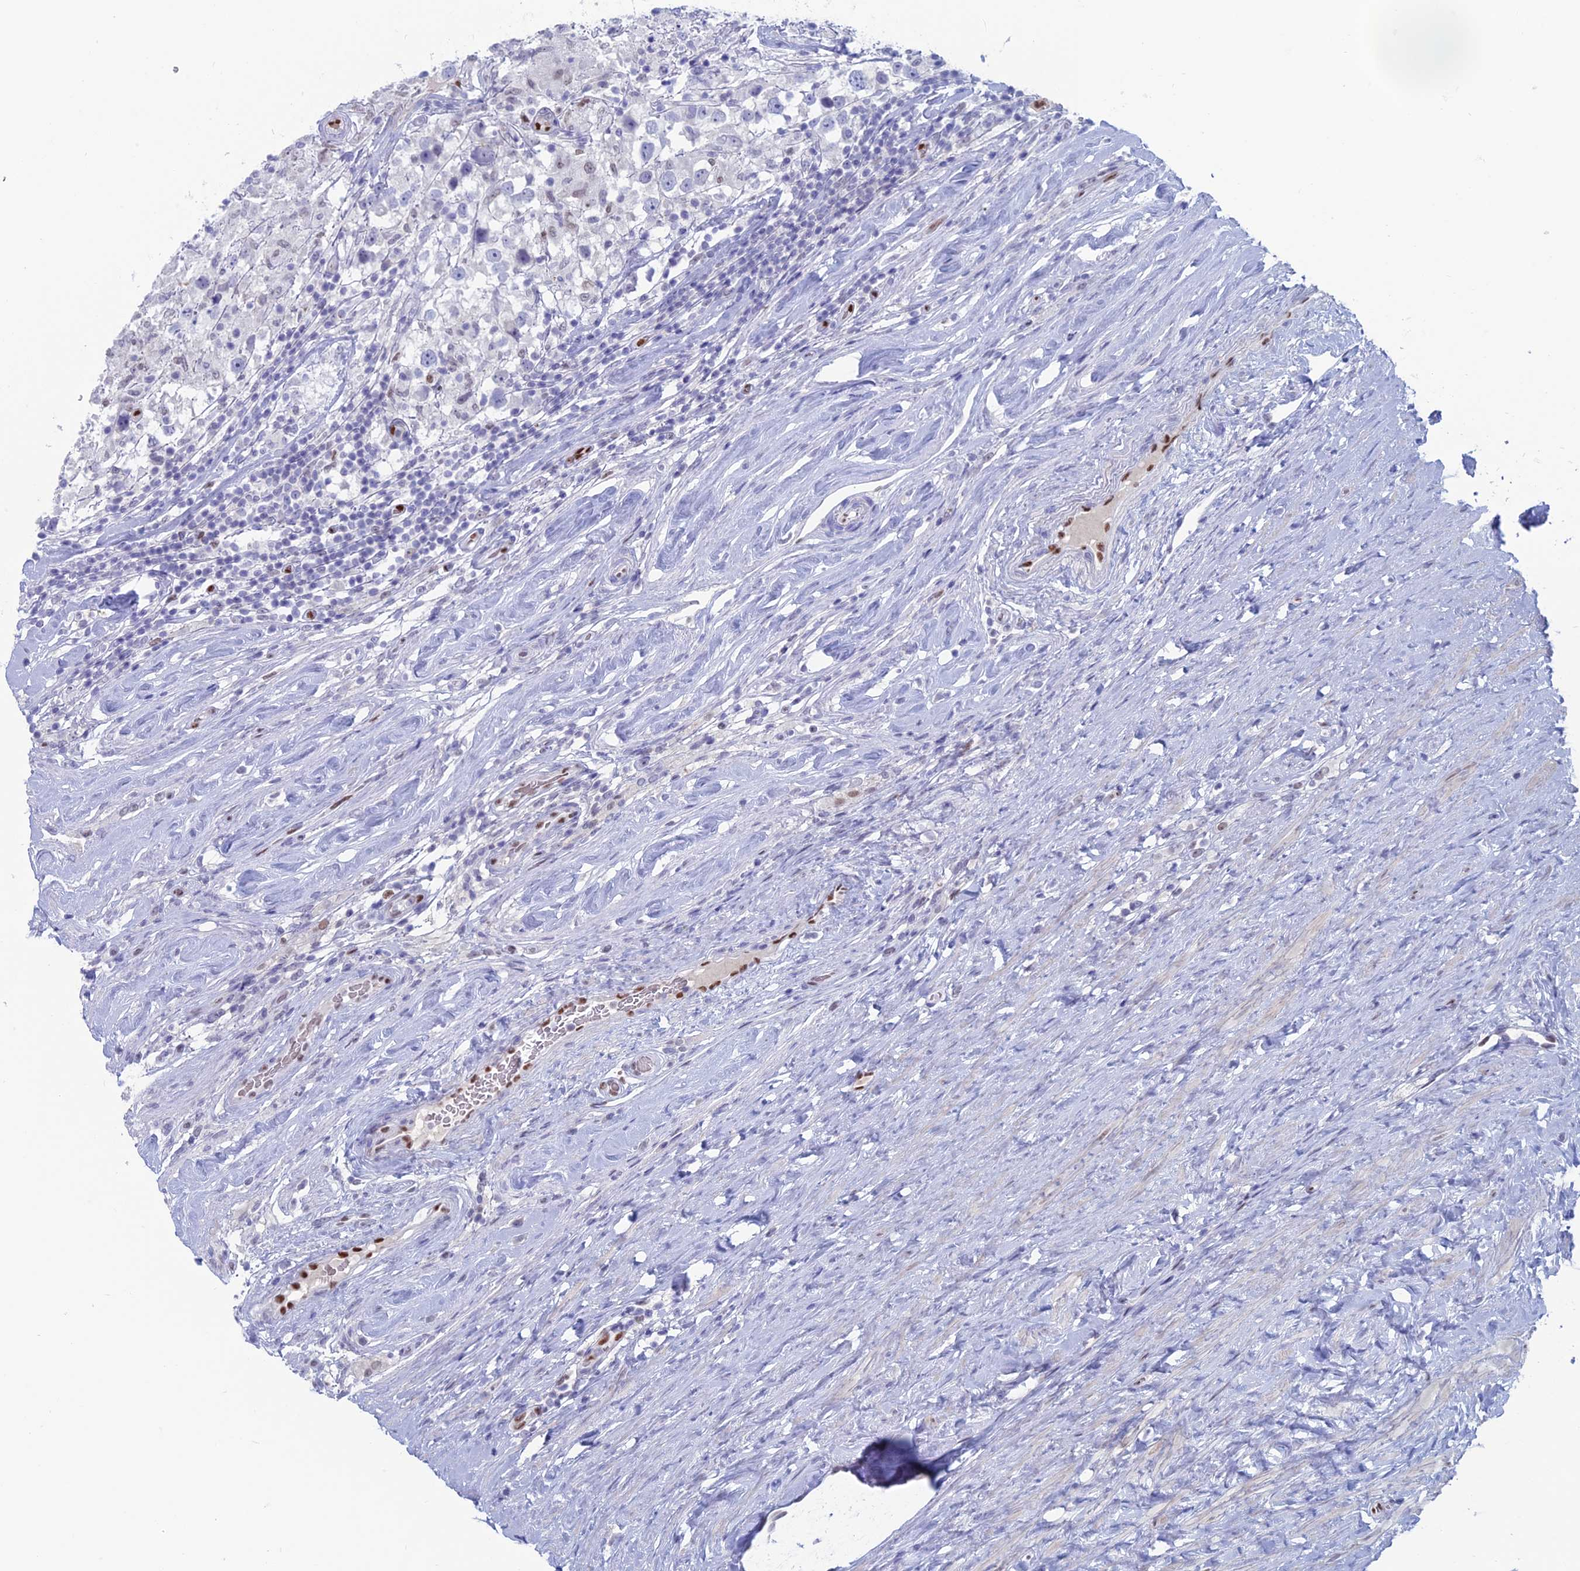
{"staining": {"intensity": "negative", "quantity": "none", "location": "none"}, "tissue": "testis cancer", "cell_type": "Tumor cells", "image_type": "cancer", "snomed": [{"axis": "morphology", "description": "Seminoma, NOS"}, {"axis": "topography", "description": "Testis"}], "caption": "The photomicrograph displays no significant positivity in tumor cells of seminoma (testis).", "gene": "NOL4L", "patient": {"sex": "male", "age": 46}}